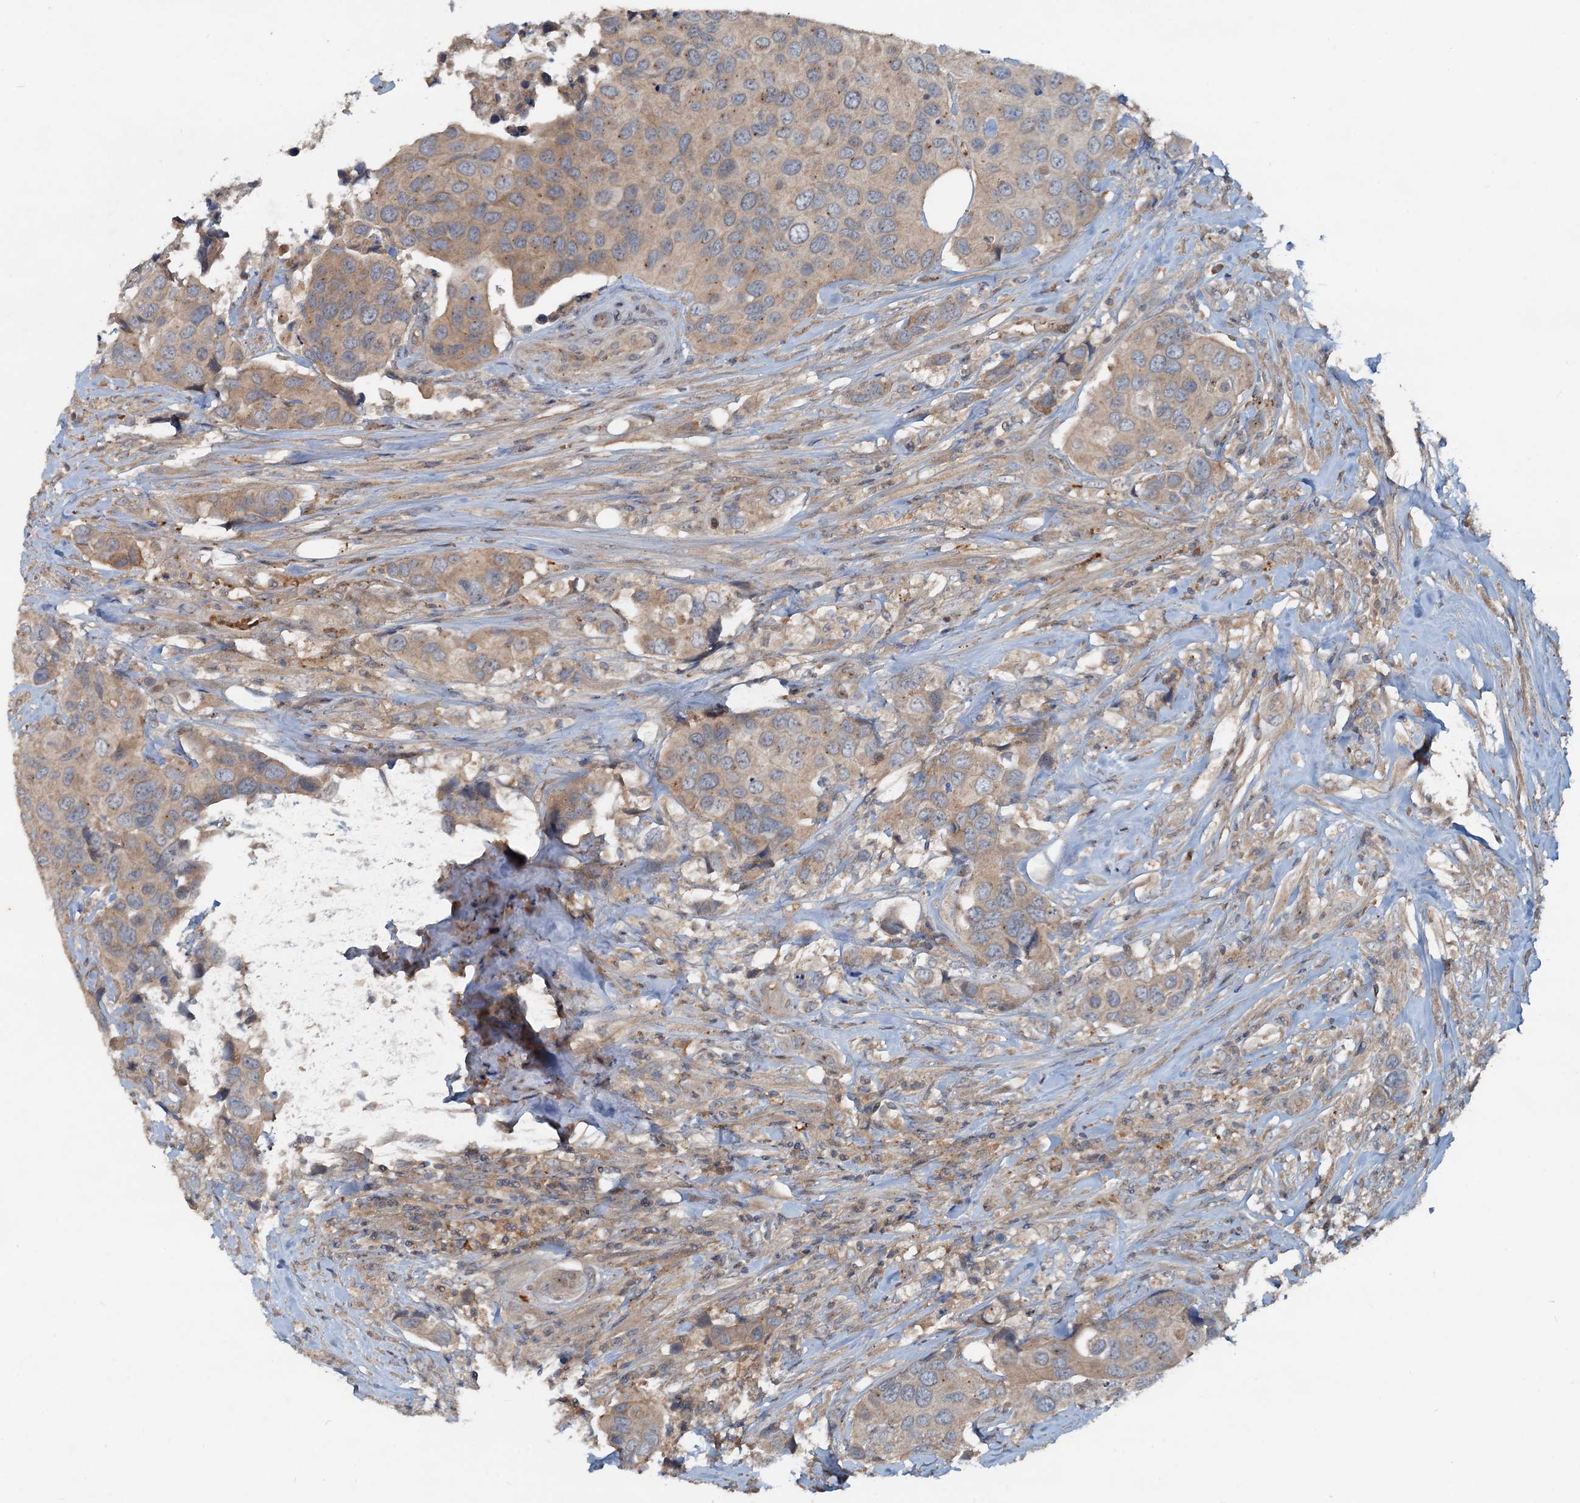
{"staining": {"intensity": "weak", "quantity": ">75%", "location": "cytoplasmic/membranous"}, "tissue": "urothelial cancer", "cell_type": "Tumor cells", "image_type": "cancer", "snomed": [{"axis": "morphology", "description": "Urothelial carcinoma, High grade"}, {"axis": "topography", "description": "Urinary bladder"}], "caption": "IHC micrograph of human urothelial cancer stained for a protein (brown), which demonstrates low levels of weak cytoplasmic/membranous positivity in approximately >75% of tumor cells.", "gene": "CEP68", "patient": {"sex": "male", "age": 74}}